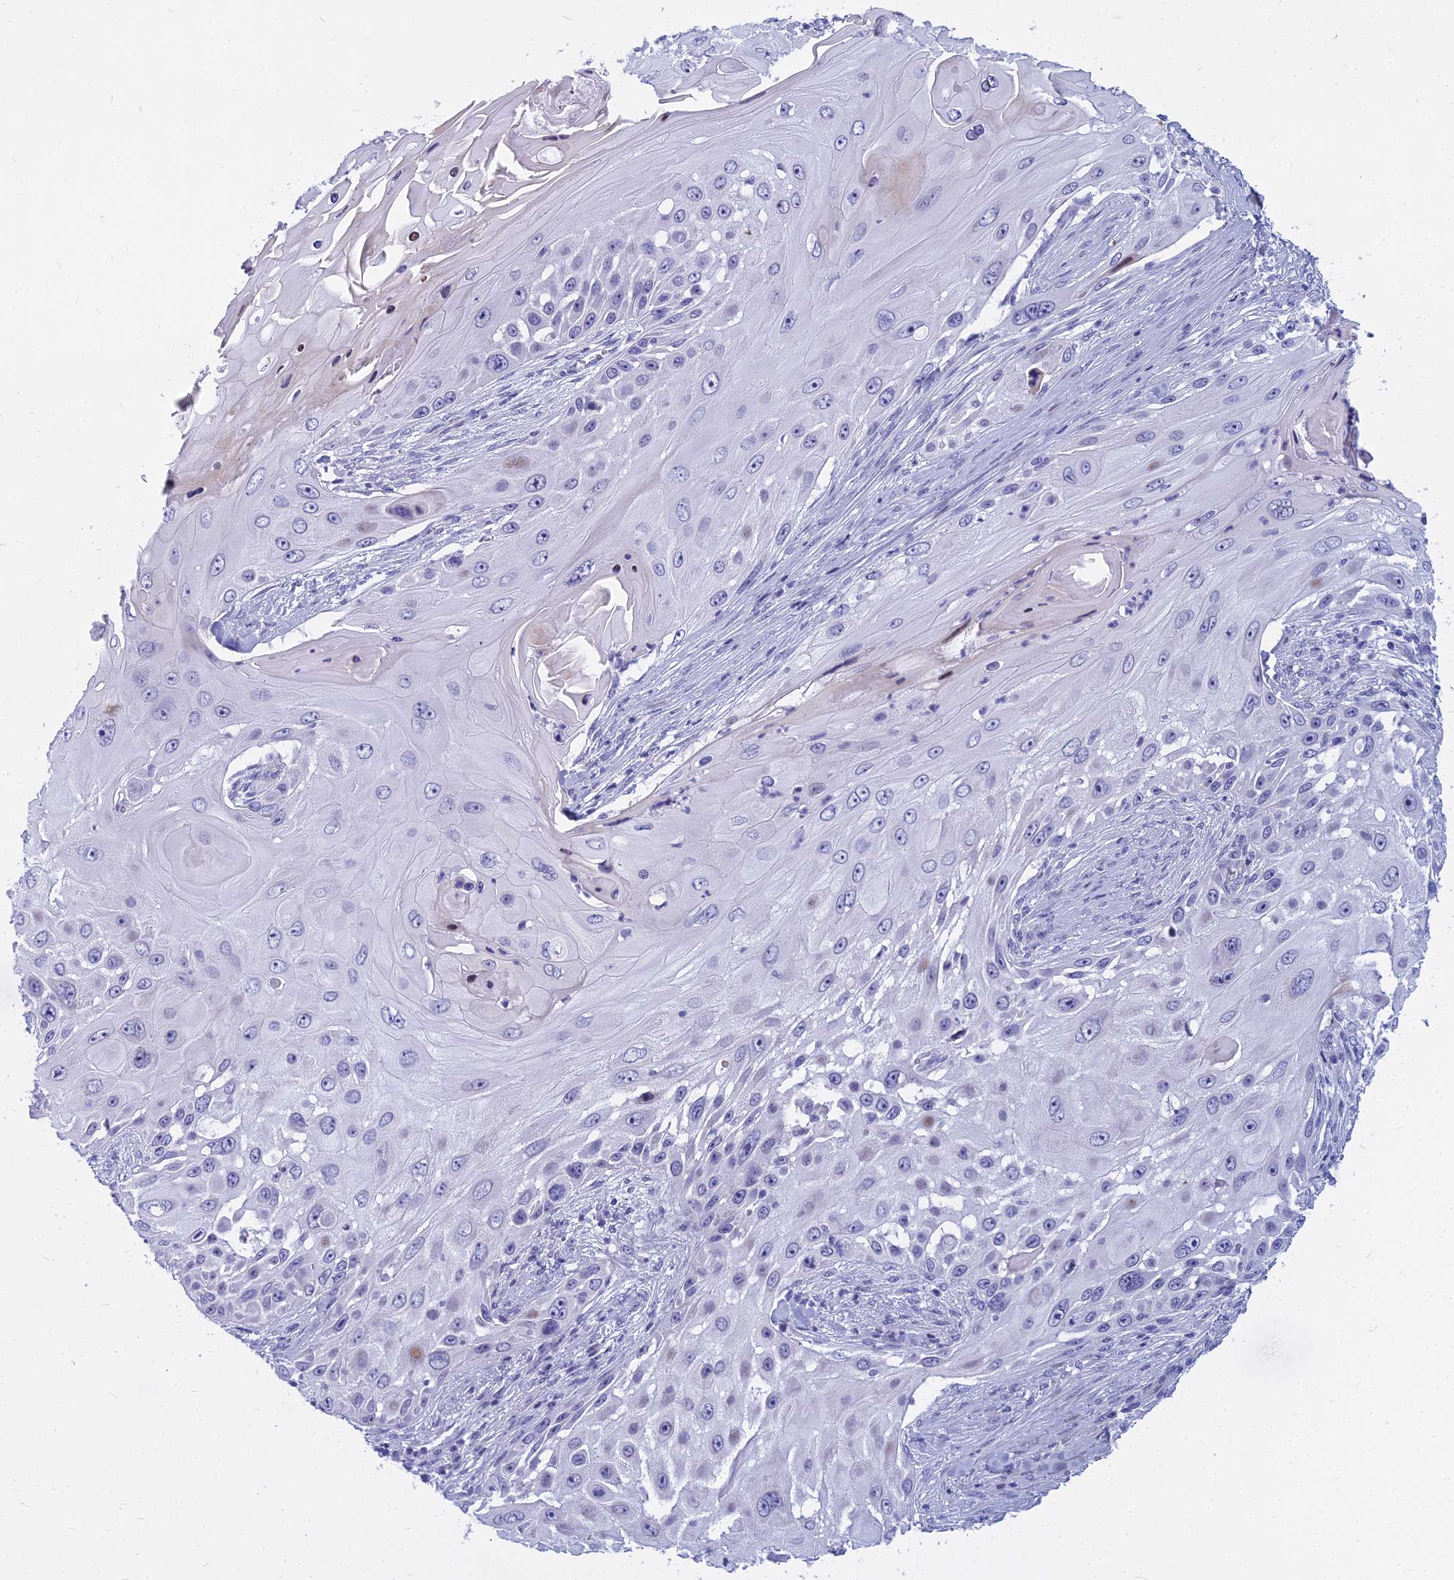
{"staining": {"intensity": "negative", "quantity": "none", "location": "none"}, "tissue": "skin cancer", "cell_type": "Tumor cells", "image_type": "cancer", "snomed": [{"axis": "morphology", "description": "Squamous cell carcinoma, NOS"}, {"axis": "topography", "description": "Skin"}], "caption": "Immunohistochemistry micrograph of neoplastic tissue: skin cancer stained with DAB (3,3'-diaminobenzidine) reveals no significant protein expression in tumor cells.", "gene": "MYBPC2", "patient": {"sex": "female", "age": 44}}